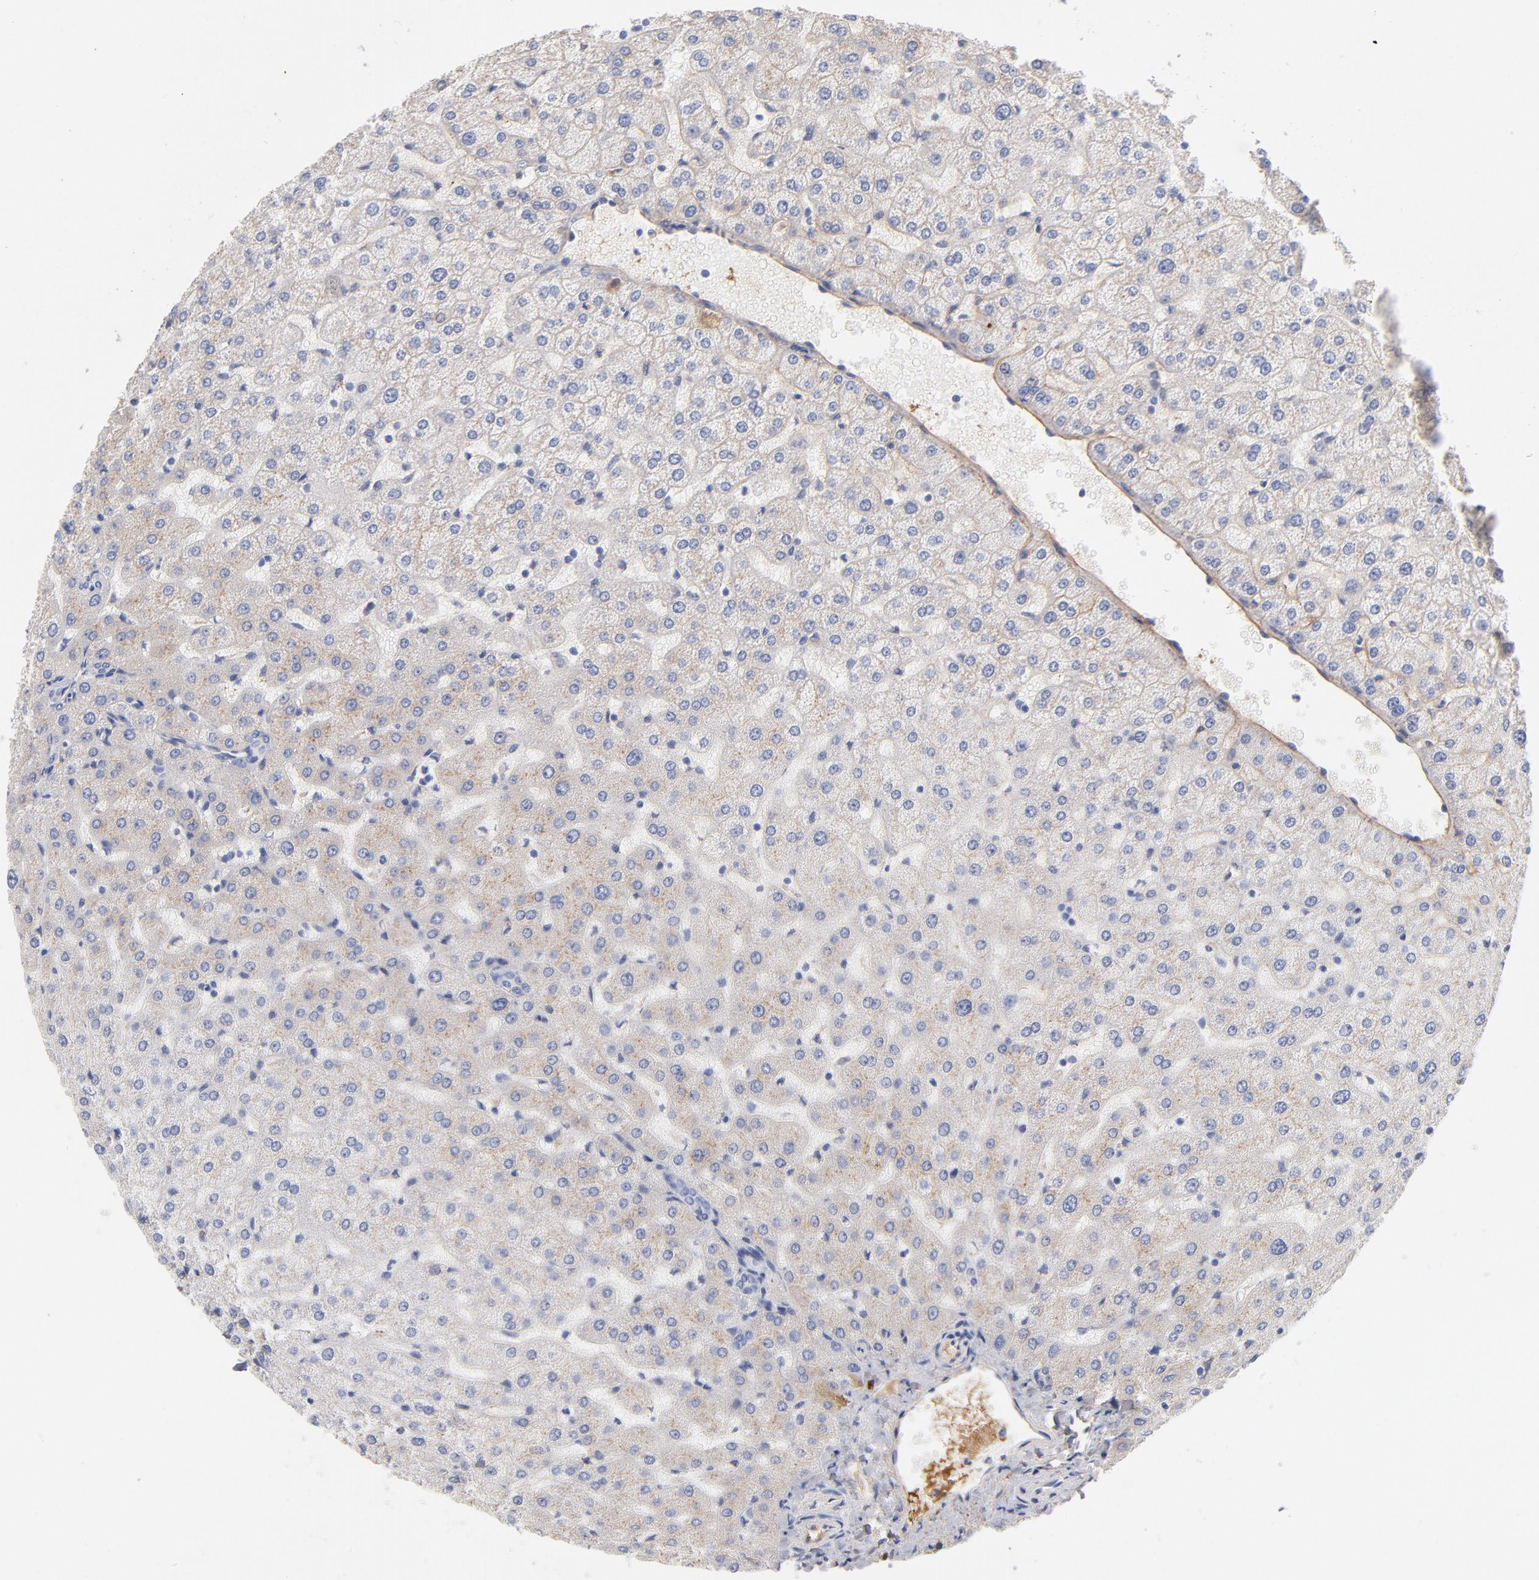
{"staining": {"intensity": "negative", "quantity": "none", "location": "none"}, "tissue": "liver", "cell_type": "Cholangiocytes", "image_type": "normal", "snomed": [{"axis": "morphology", "description": "Normal tissue, NOS"}, {"axis": "morphology", "description": "Fibrosis, NOS"}, {"axis": "topography", "description": "Liver"}], "caption": "Human liver stained for a protein using immunohistochemistry reveals no expression in cholangiocytes.", "gene": "C3", "patient": {"sex": "female", "age": 29}}